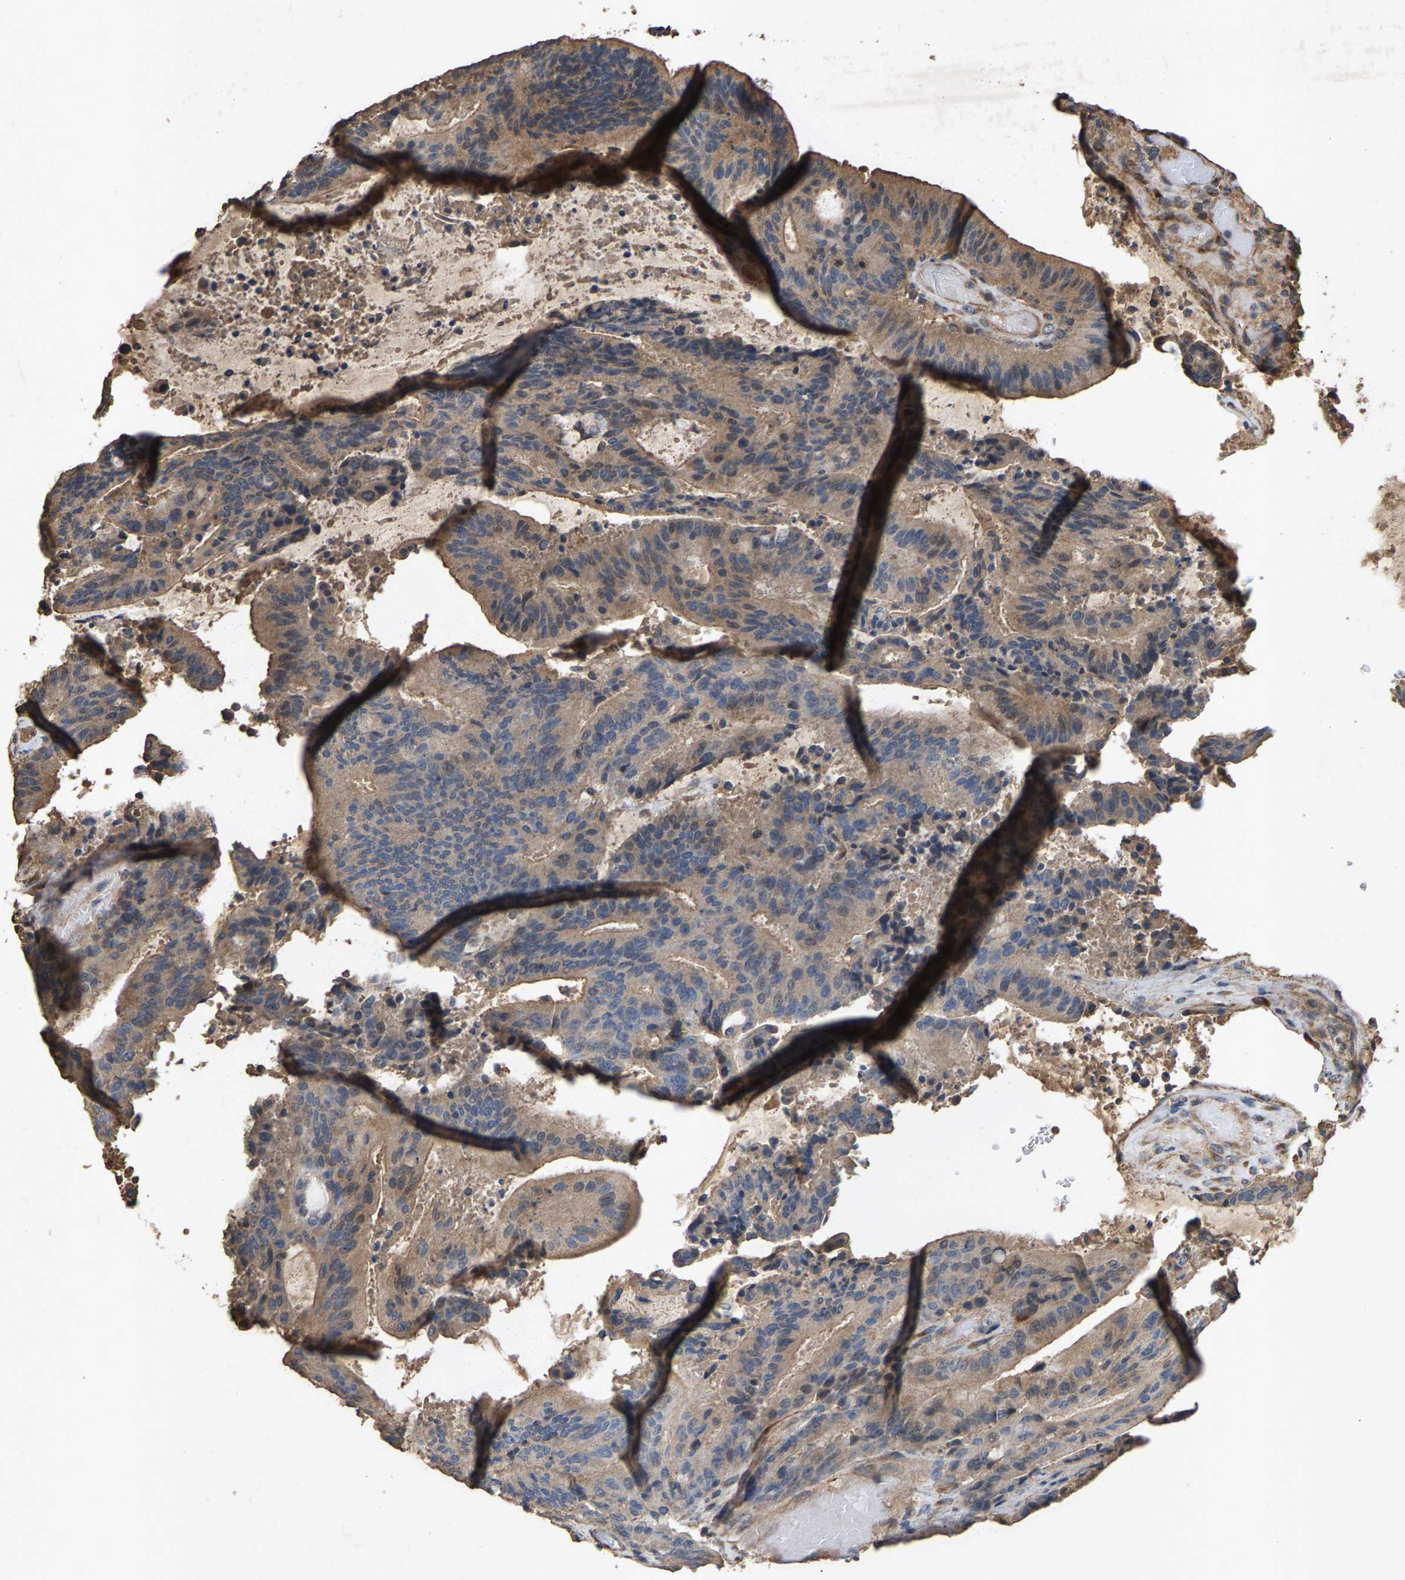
{"staining": {"intensity": "weak", "quantity": ">75%", "location": "cytoplasmic/membranous"}, "tissue": "liver cancer", "cell_type": "Tumor cells", "image_type": "cancer", "snomed": [{"axis": "morphology", "description": "Normal tissue, NOS"}, {"axis": "morphology", "description": "Cholangiocarcinoma"}, {"axis": "topography", "description": "Liver"}, {"axis": "topography", "description": "Peripheral nerve tissue"}], "caption": "Immunohistochemical staining of human liver cholangiocarcinoma shows weak cytoplasmic/membranous protein expression in about >75% of tumor cells.", "gene": "HTRA3", "patient": {"sex": "female", "age": 73}}